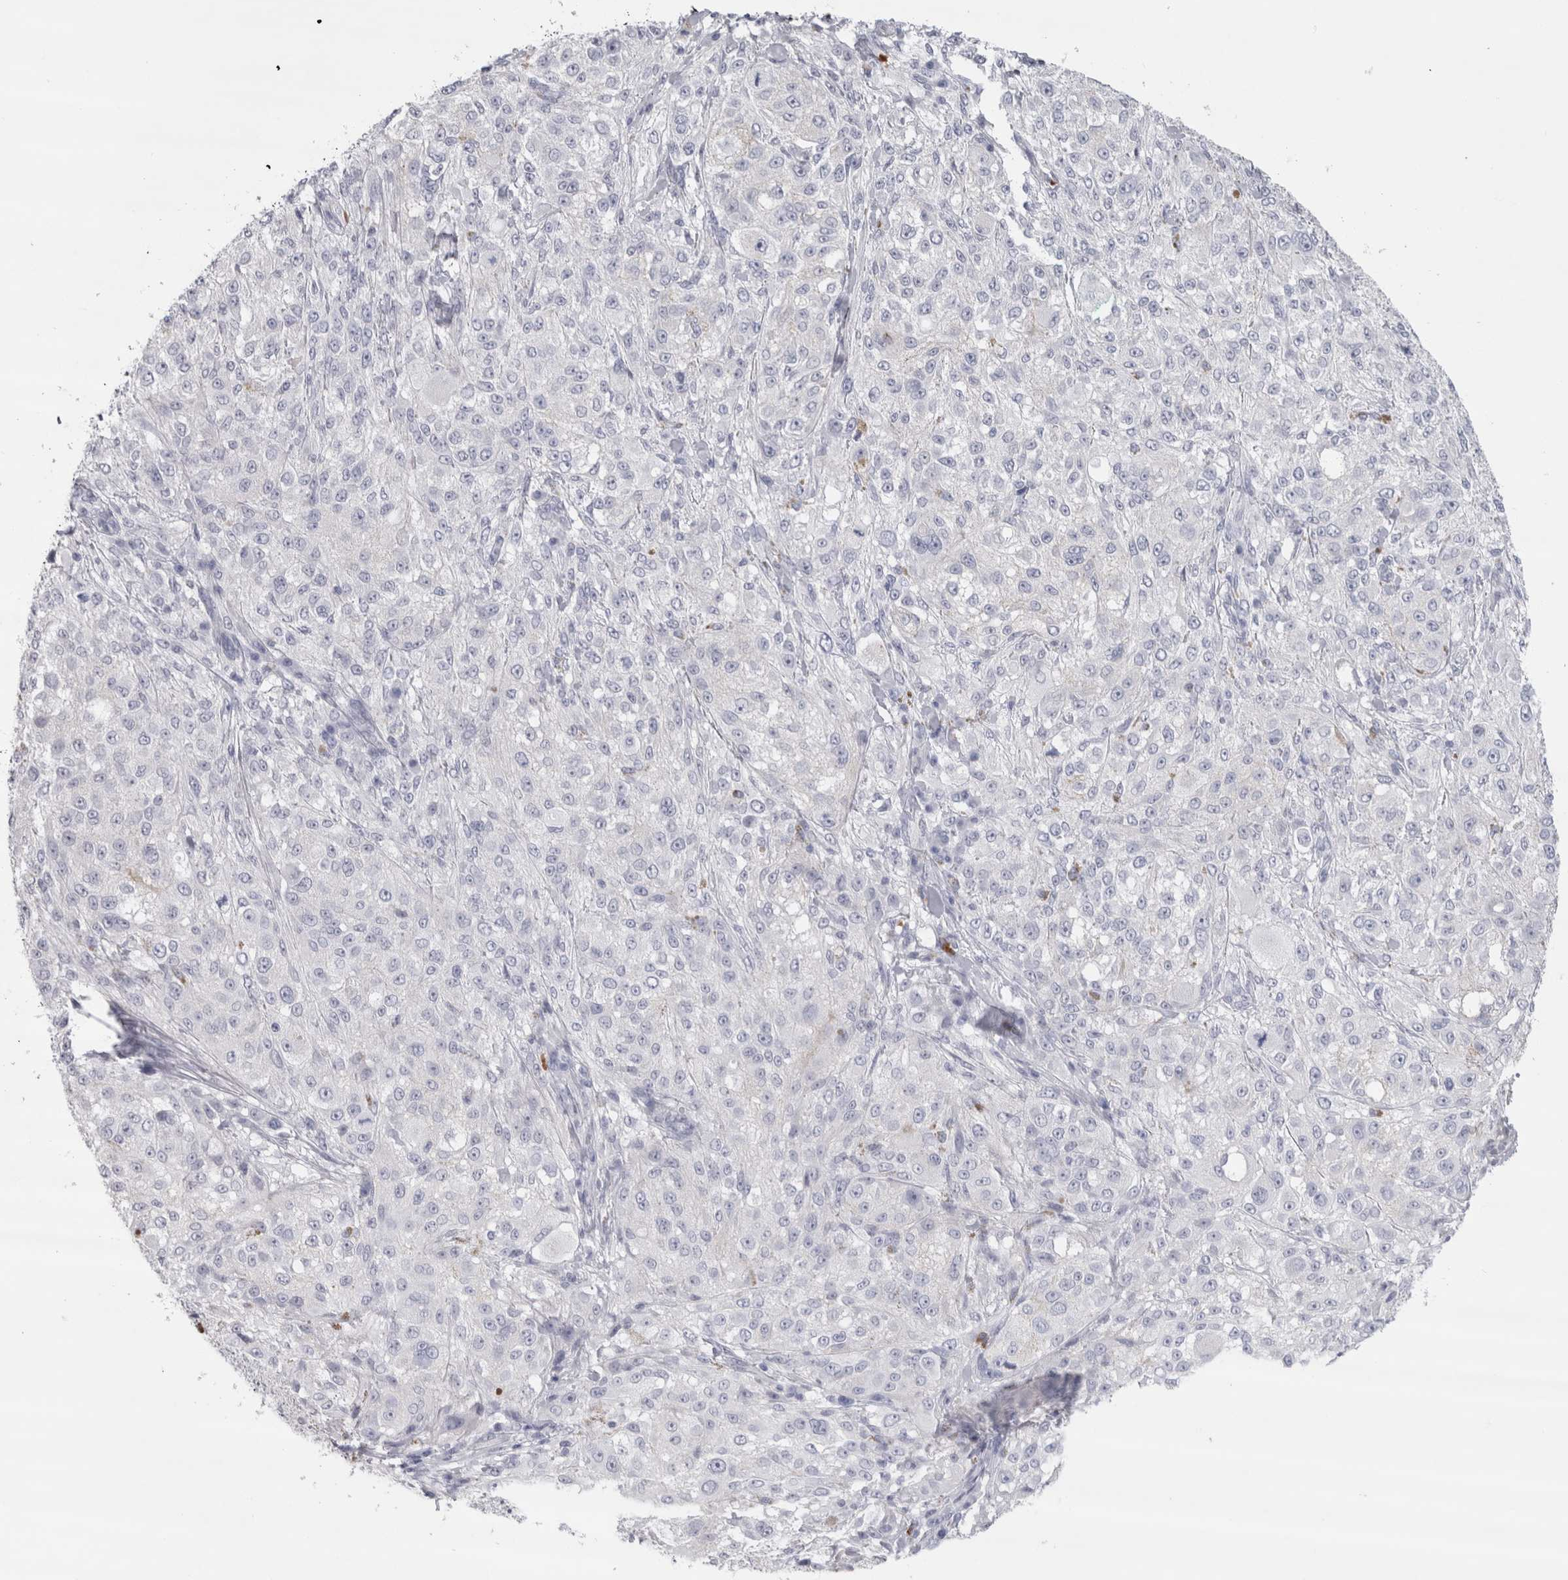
{"staining": {"intensity": "negative", "quantity": "none", "location": "none"}, "tissue": "melanoma", "cell_type": "Tumor cells", "image_type": "cancer", "snomed": [{"axis": "morphology", "description": "Necrosis, NOS"}, {"axis": "morphology", "description": "Malignant melanoma, NOS"}, {"axis": "topography", "description": "Skin"}], "caption": "Tumor cells are negative for protein expression in human malignant melanoma.", "gene": "CDH17", "patient": {"sex": "female", "age": 87}}